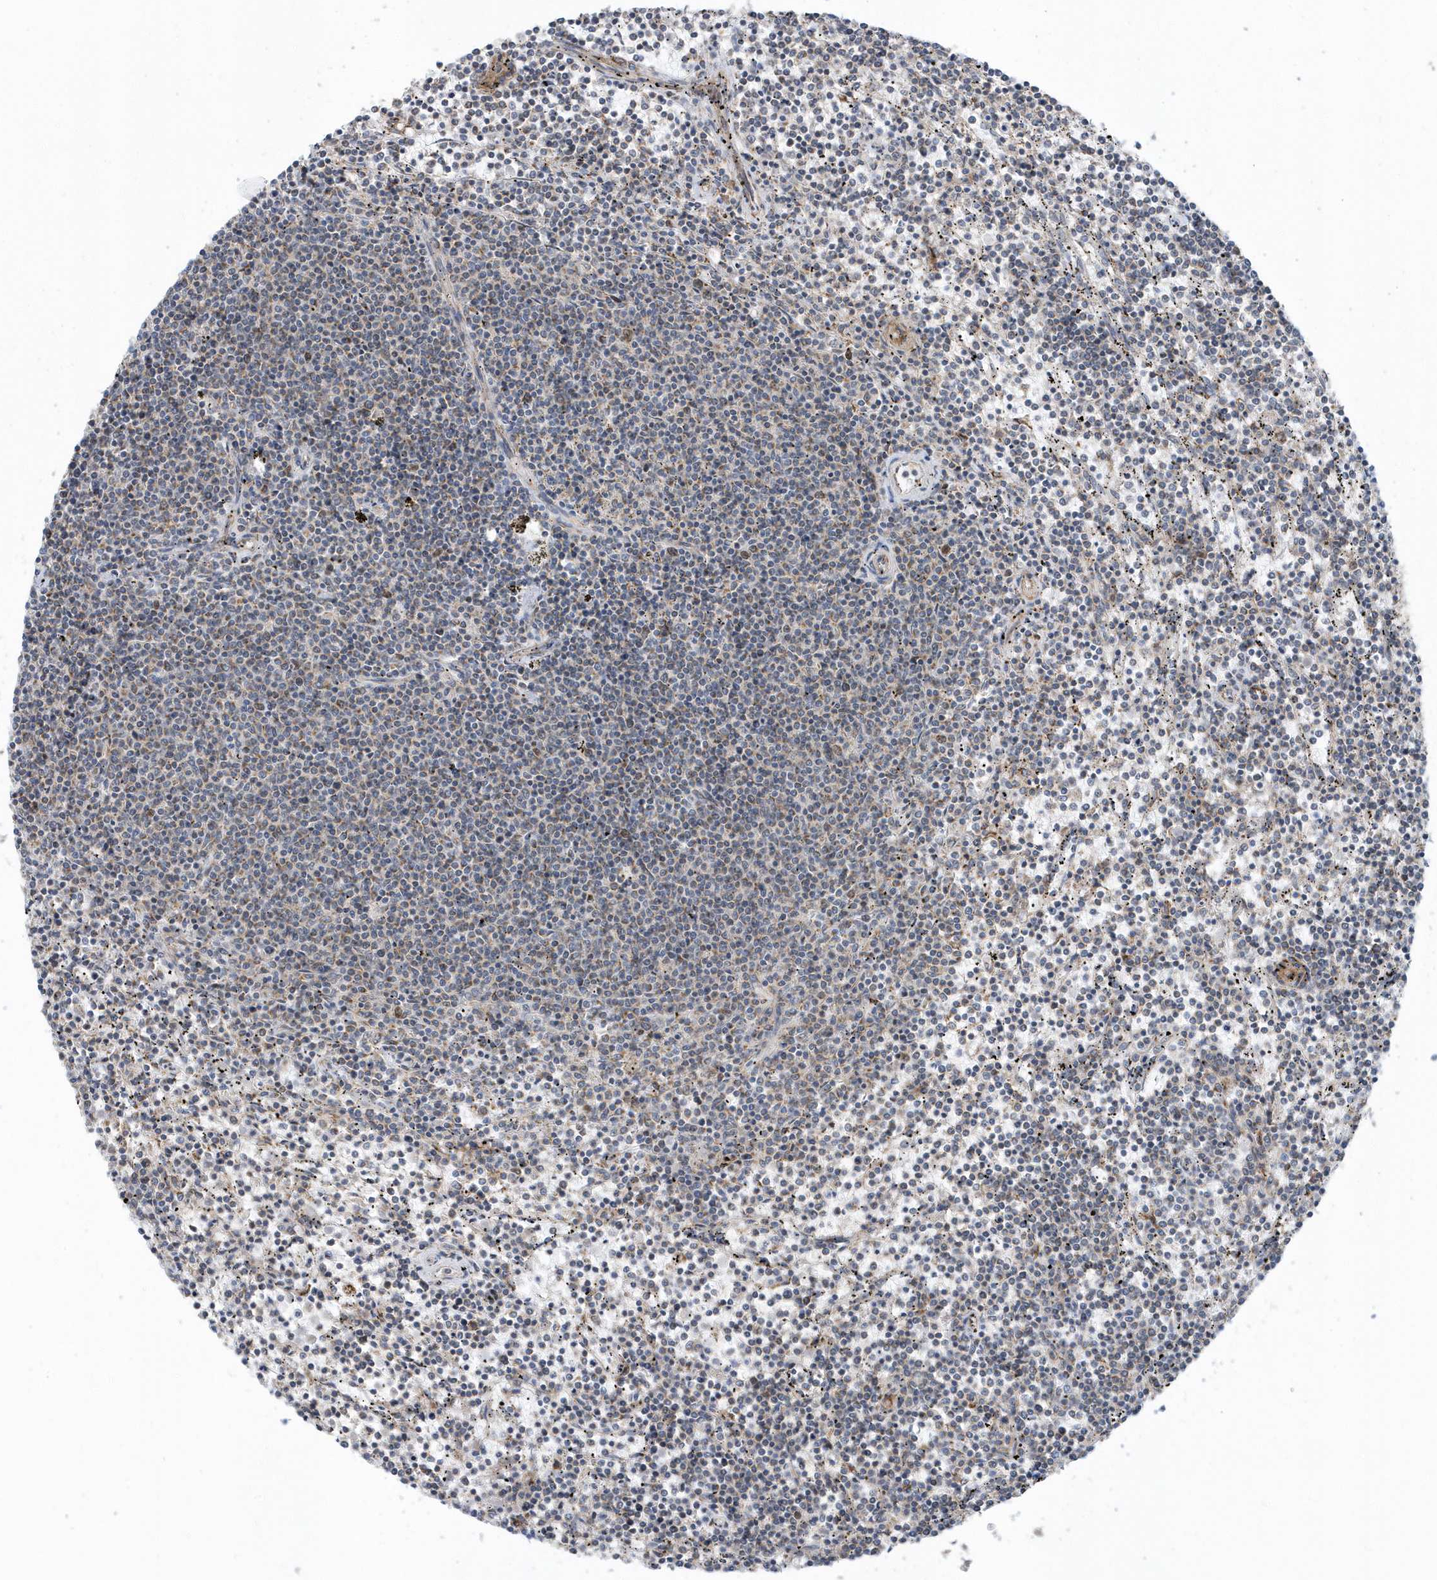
{"staining": {"intensity": "negative", "quantity": "none", "location": "none"}, "tissue": "lymphoma", "cell_type": "Tumor cells", "image_type": "cancer", "snomed": [{"axis": "morphology", "description": "Malignant lymphoma, non-Hodgkin's type, Low grade"}, {"axis": "topography", "description": "Spleen"}], "caption": "Human low-grade malignant lymphoma, non-Hodgkin's type stained for a protein using immunohistochemistry (IHC) displays no positivity in tumor cells.", "gene": "HRH4", "patient": {"sex": "female", "age": 50}}